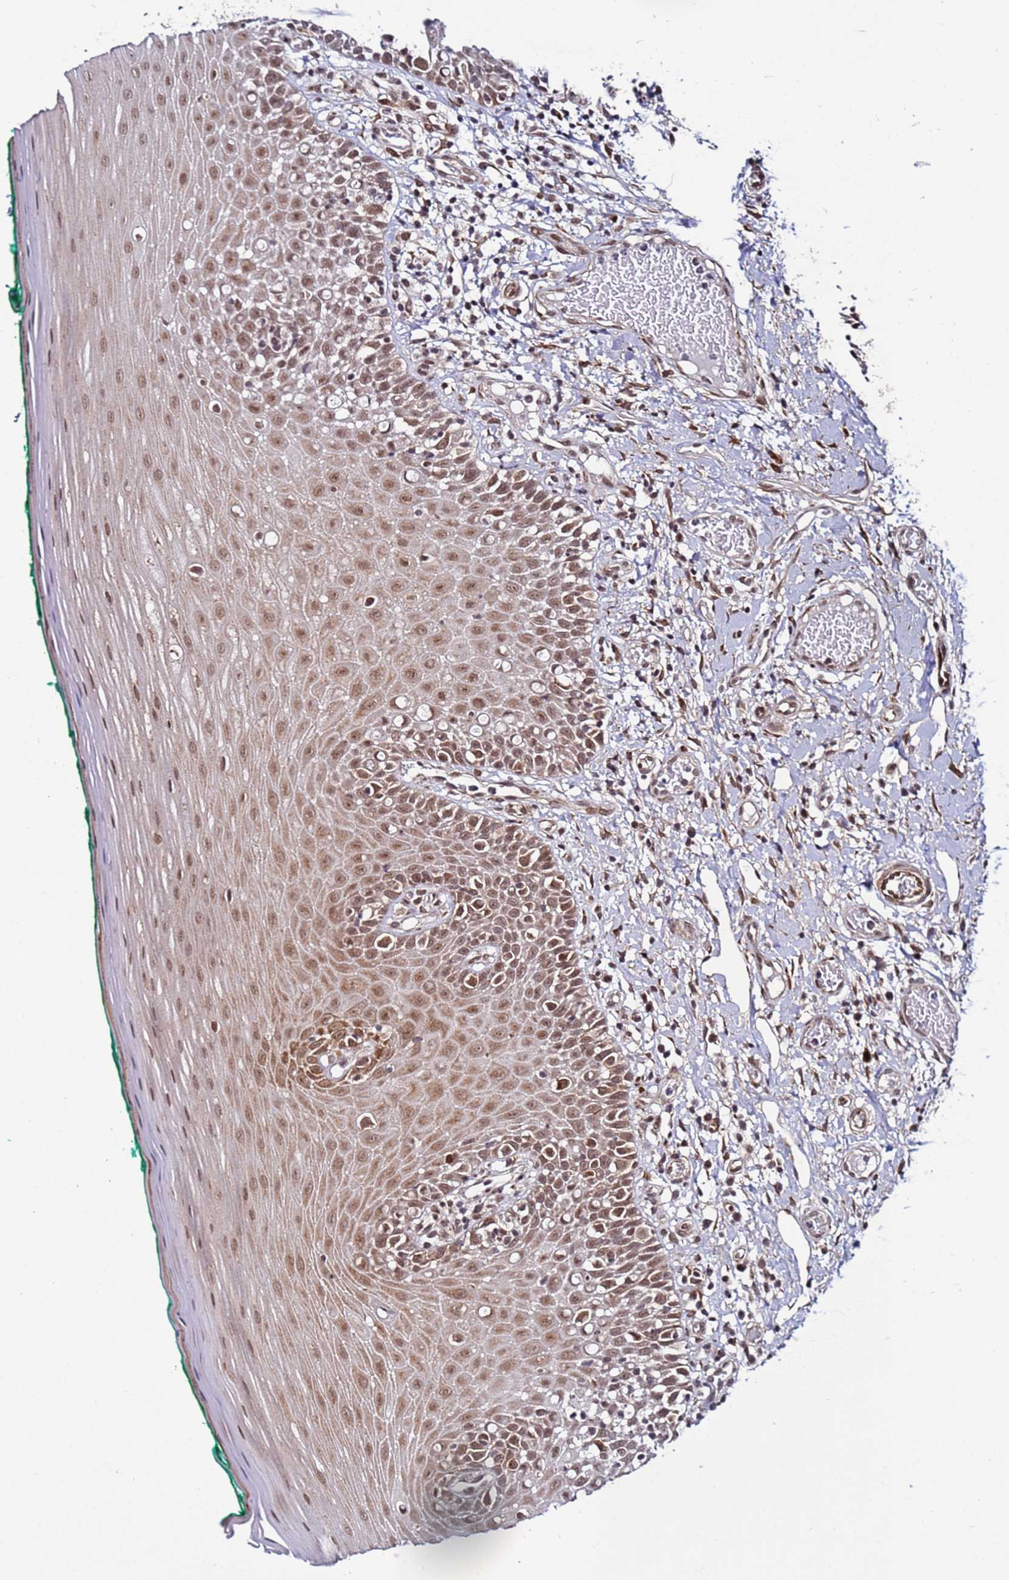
{"staining": {"intensity": "moderate", "quantity": ">75%", "location": "cytoplasmic/membranous,nuclear"}, "tissue": "oral mucosa", "cell_type": "Squamous epithelial cells", "image_type": "normal", "snomed": [{"axis": "morphology", "description": "Normal tissue, NOS"}, {"axis": "topography", "description": "Oral tissue"}], "caption": "Human oral mucosa stained with a brown dye demonstrates moderate cytoplasmic/membranous,nuclear positive staining in approximately >75% of squamous epithelial cells.", "gene": "POLR2D", "patient": {"sex": "female", "age": 83}}